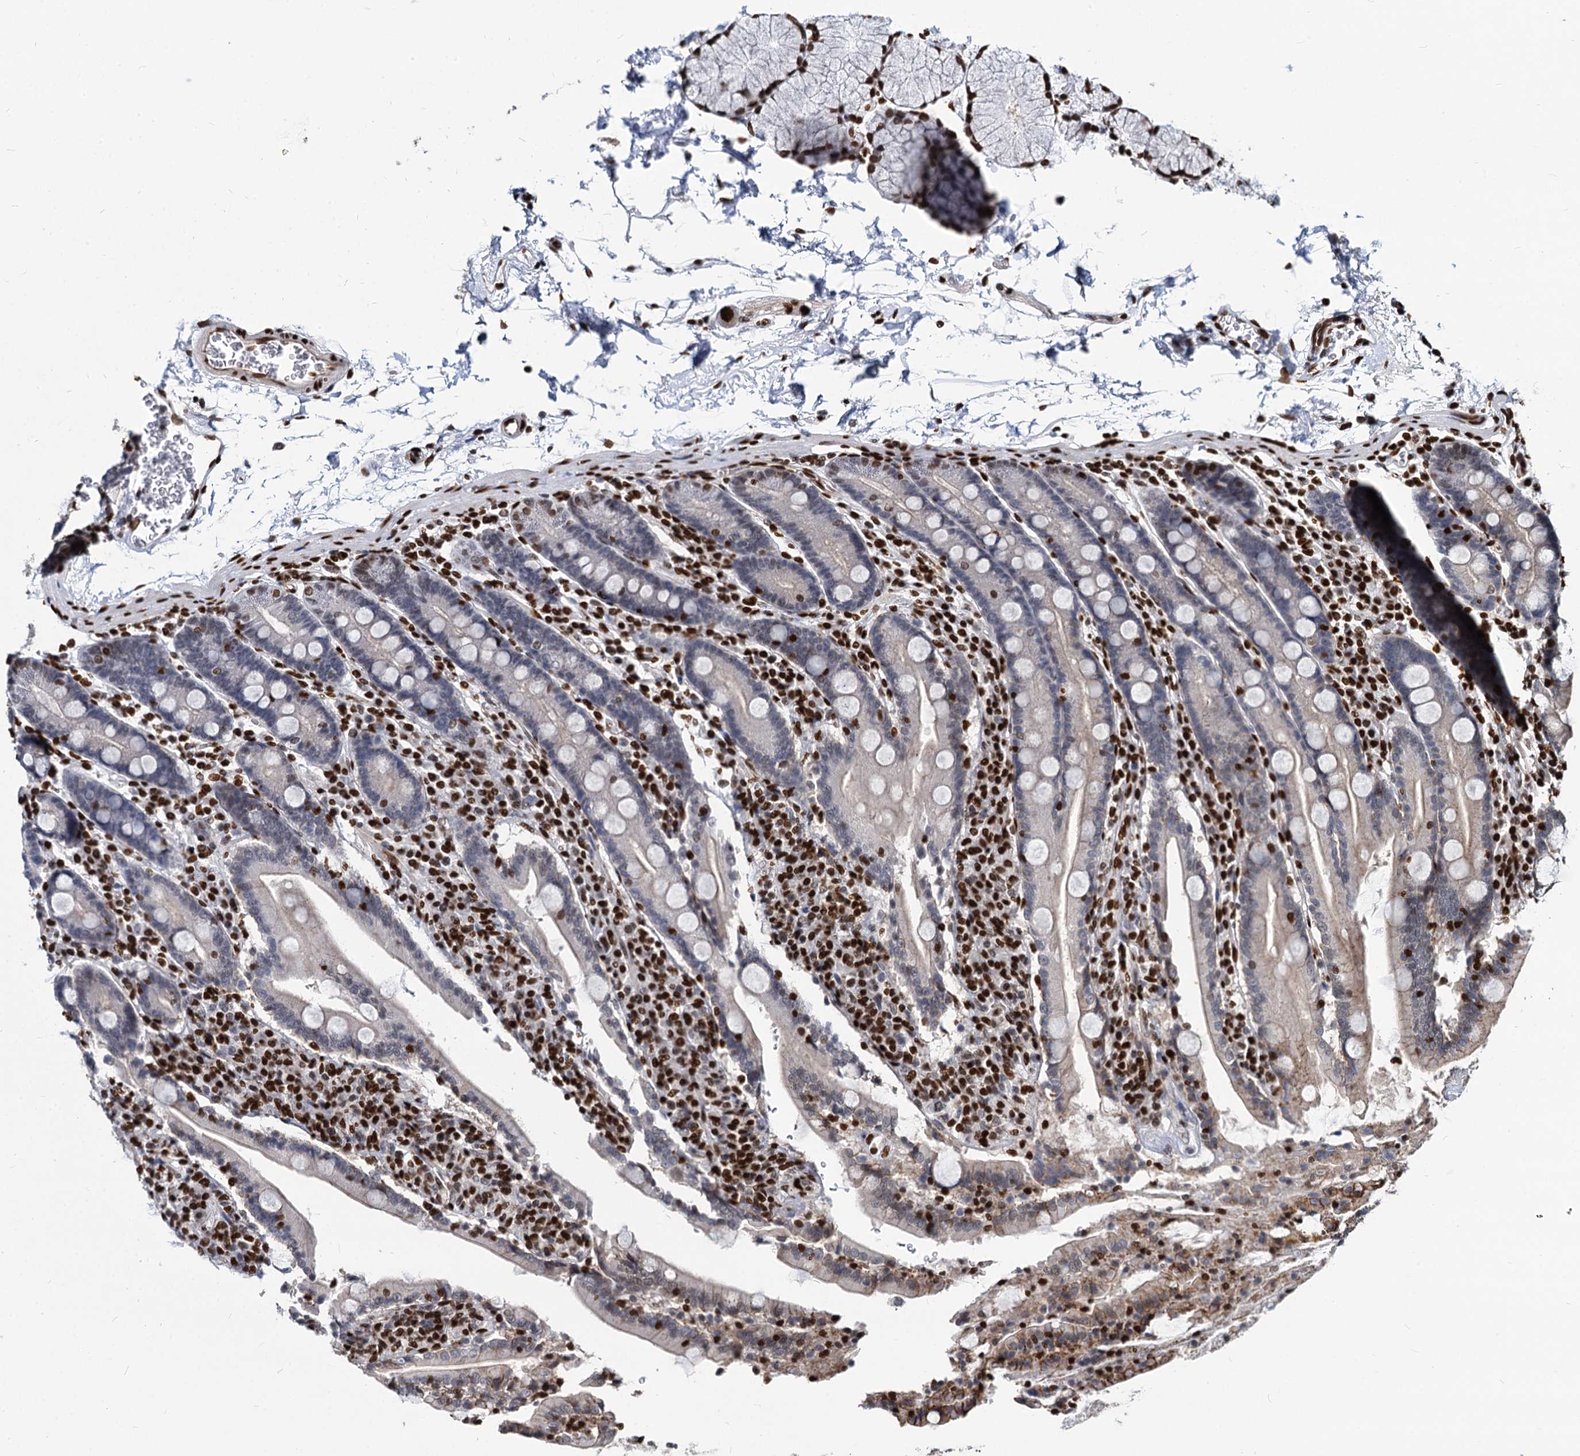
{"staining": {"intensity": "moderate", "quantity": "<25%", "location": "nuclear"}, "tissue": "duodenum", "cell_type": "Glandular cells", "image_type": "normal", "snomed": [{"axis": "morphology", "description": "Normal tissue, NOS"}, {"axis": "topography", "description": "Duodenum"}], "caption": "This image shows immunohistochemistry (IHC) staining of normal human duodenum, with low moderate nuclear staining in about <25% of glandular cells.", "gene": "MECP2", "patient": {"sex": "male", "age": 35}}